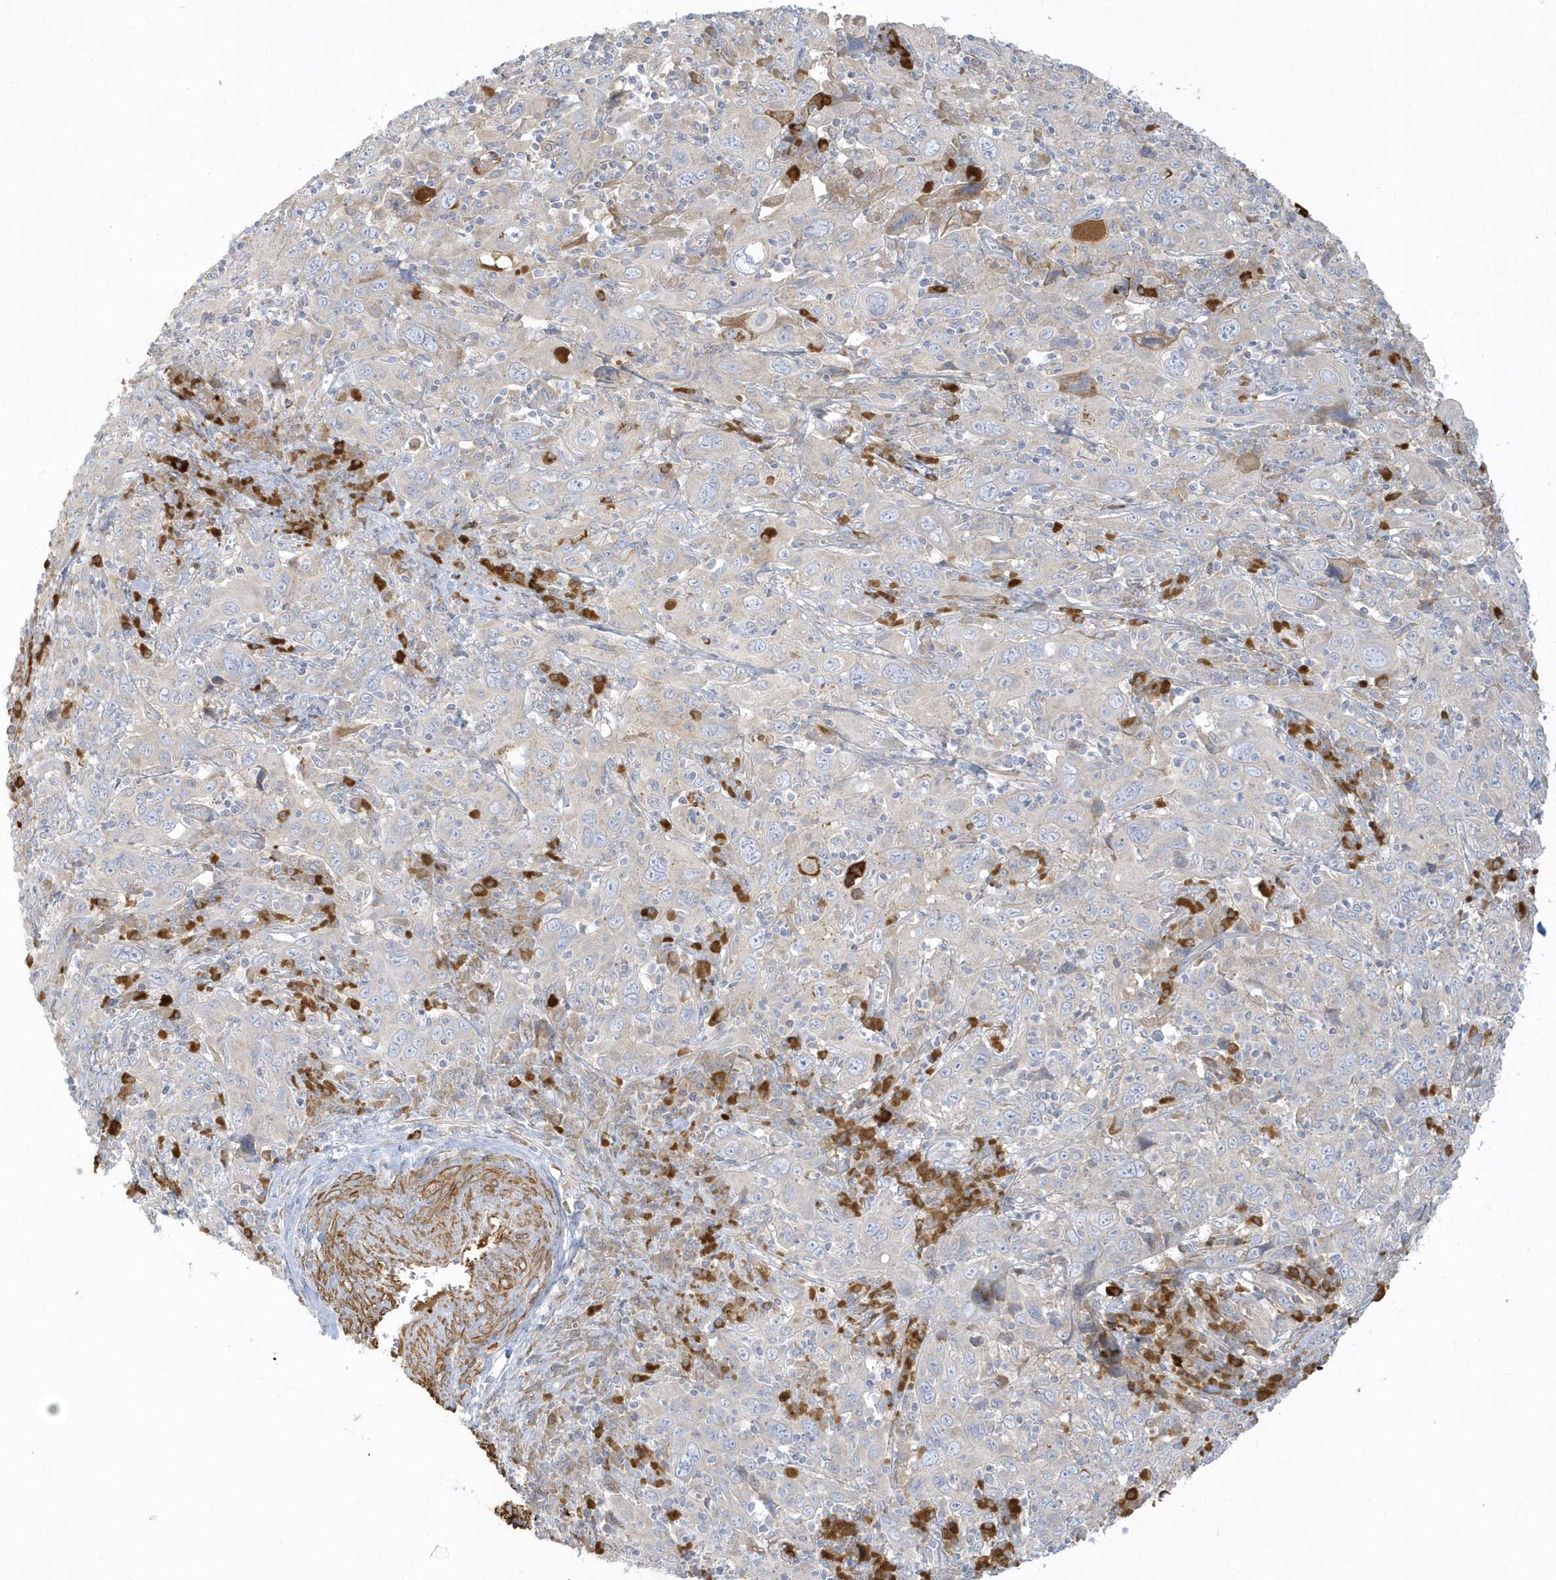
{"staining": {"intensity": "negative", "quantity": "none", "location": "none"}, "tissue": "cervical cancer", "cell_type": "Tumor cells", "image_type": "cancer", "snomed": [{"axis": "morphology", "description": "Squamous cell carcinoma, NOS"}, {"axis": "topography", "description": "Cervix"}], "caption": "This is an immunohistochemistry micrograph of human cervical cancer (squamous cell carcinoma). There is no expression in tumor cells.", "gene": "THADA", "patient": {"sex": "female", "age": 46}}